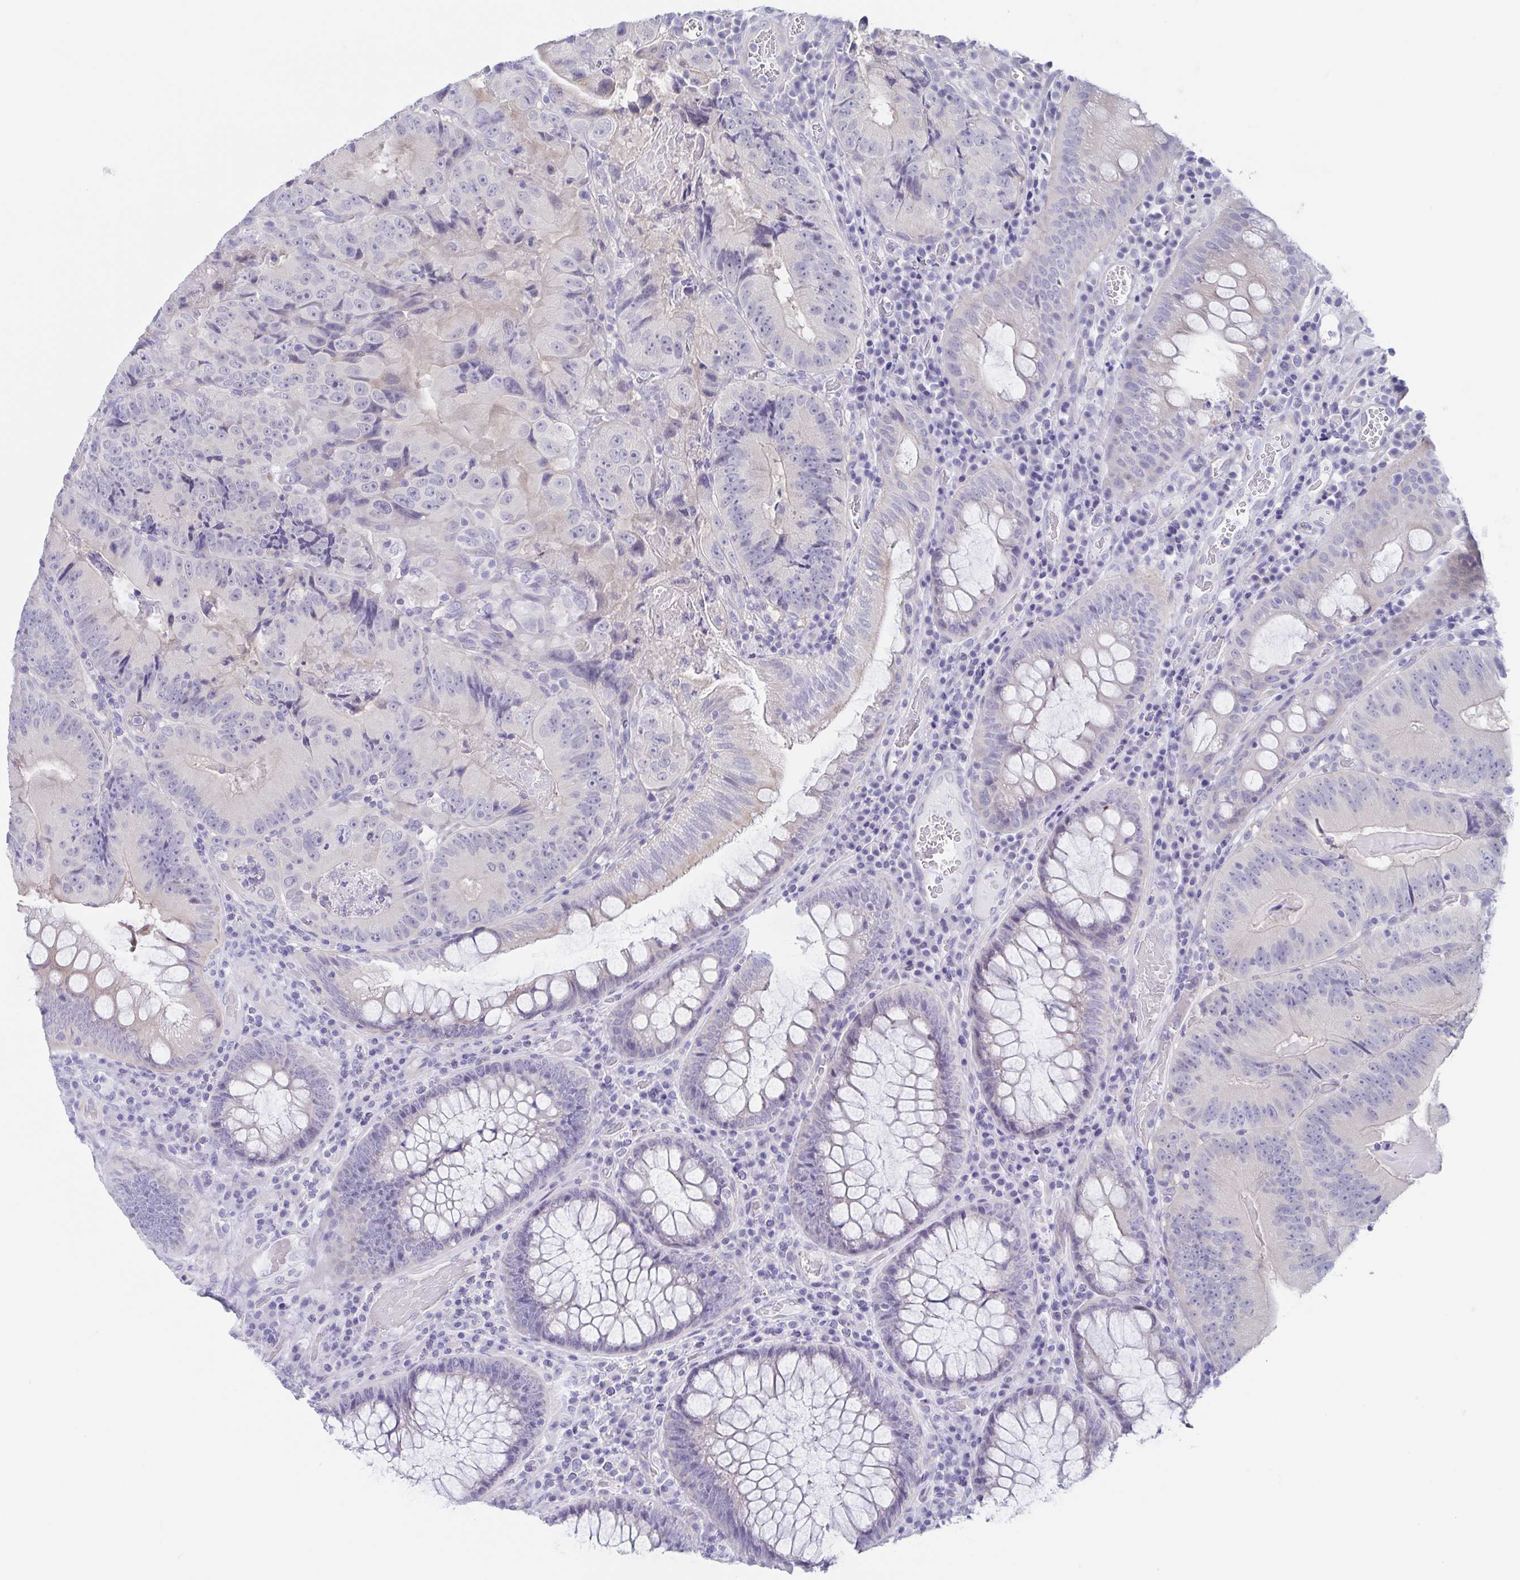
{"staining": {"intensity": "negative", "quantity": "none", "location": "none"}, "tissue": "colorectal cancer", "cell_type": "Tumor cells", "image_type": "cancer", "snomed": [{"axis": "morphology", "description": "Adenocarcinoma, NOS"}, {"axis": "topography", "description": "Colon"}], "caption": "A high-resolution histopathology image shows IHC staining of colorectal cancer (adenocarcinoma), which reveals no significant staining in tumor cells.", "gene": "TEX12", "patient": {"sex": "female", "age": 86}}